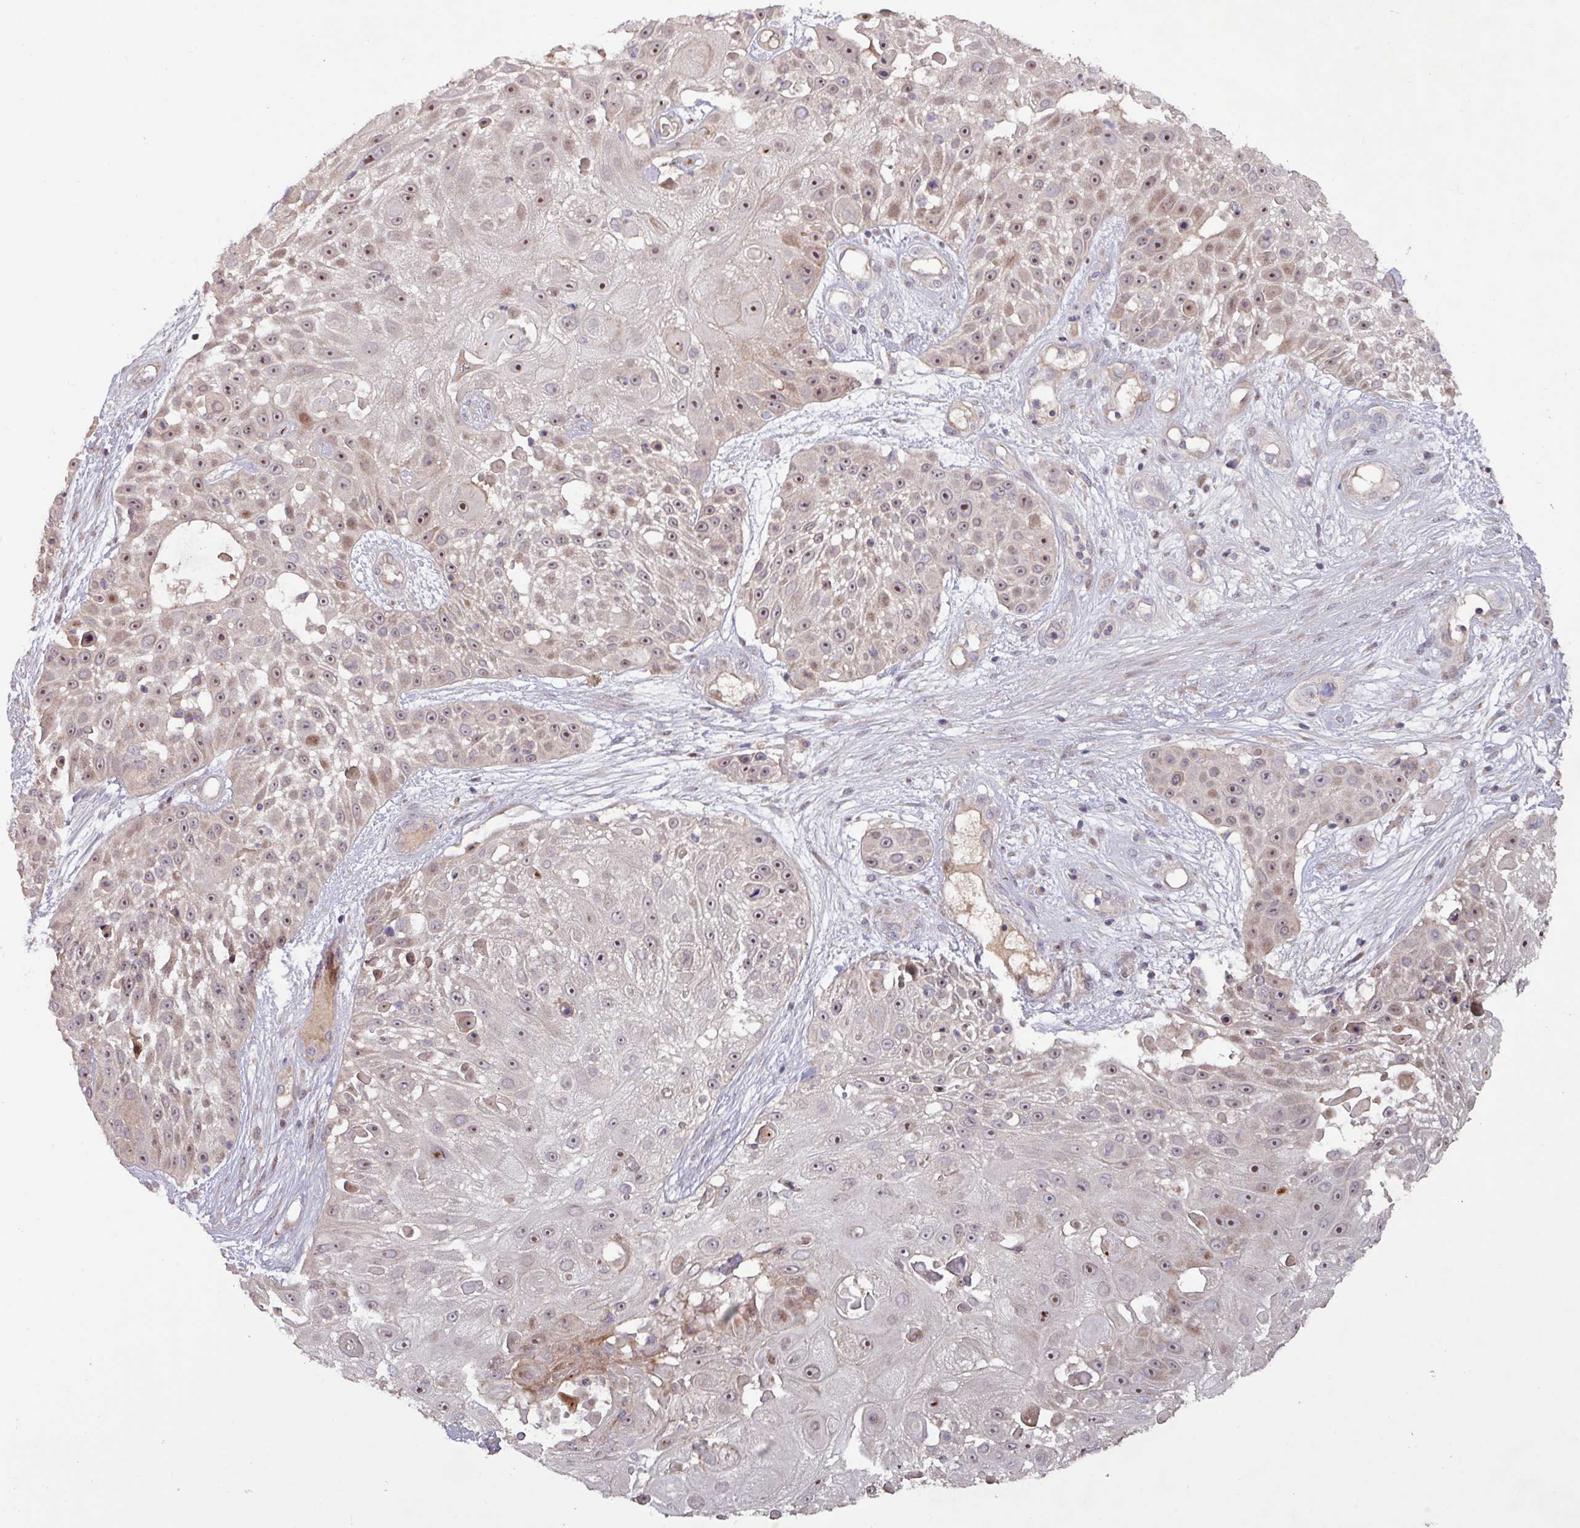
{"staining": {"intensity": "weak", "quantity": "25%-75%", "location": "cytoplasmic/membranous,nuclear"}, "tissue": "skin cancer", "cell_type": "Tumor cells", "image_type": "cancer", "snomed": [{"axis": "morphology", "description": "Squamous cell carcinoma, NOS"}, {"axis": "topography", "description": "Skin"}], "caption": "This is a histology image of IHC staining of skin cancer (squamous cell carcinoma), which shows weak positivity in the cytoplasmic/membranous and nuclear of tumor cells.", "gene": "TNFSF12", "patient": {"sex": "female", "age": 86}}